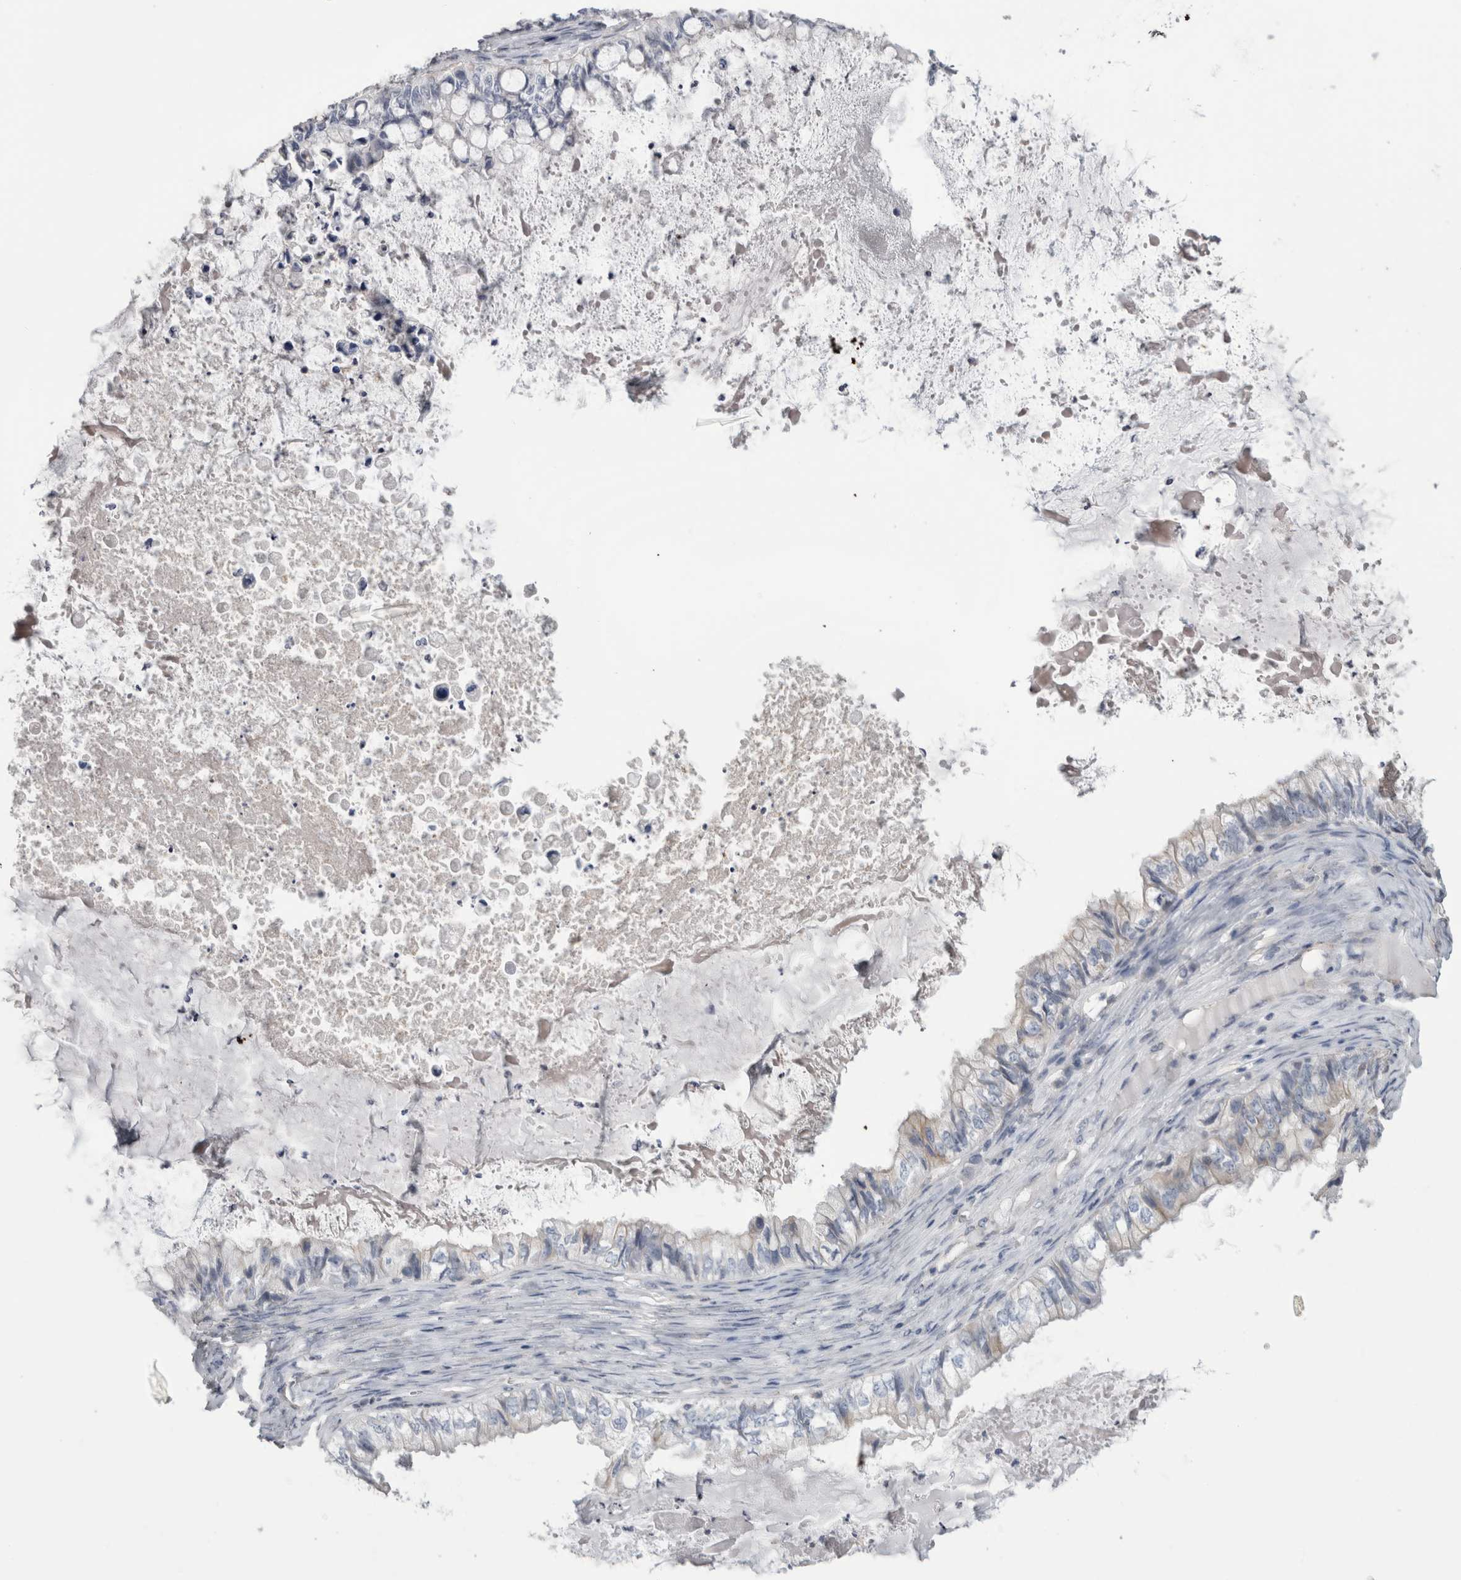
{"staining": {"intensity": "negative", "quantity": "none", "location": "none"}, "tissue": "ovarian cancer", "cell_type": "Tumor cells", "image_type": "cancer", "snomed": [{"axis": "morphology", "description": "Cystadenocarcinoma, mucinous, NOS"}, {"axis": "topography", "description": "Ovary"}], "caption": "A high-resolution histopathology image shows immunohistochemistry (IHC) staining of ovarian mucinous cystadenocarcinoma, which demonstrates no significant expression in tumor cells.", "gene": "SMAP2", "patient": {"sex": "female", "age": 80}}